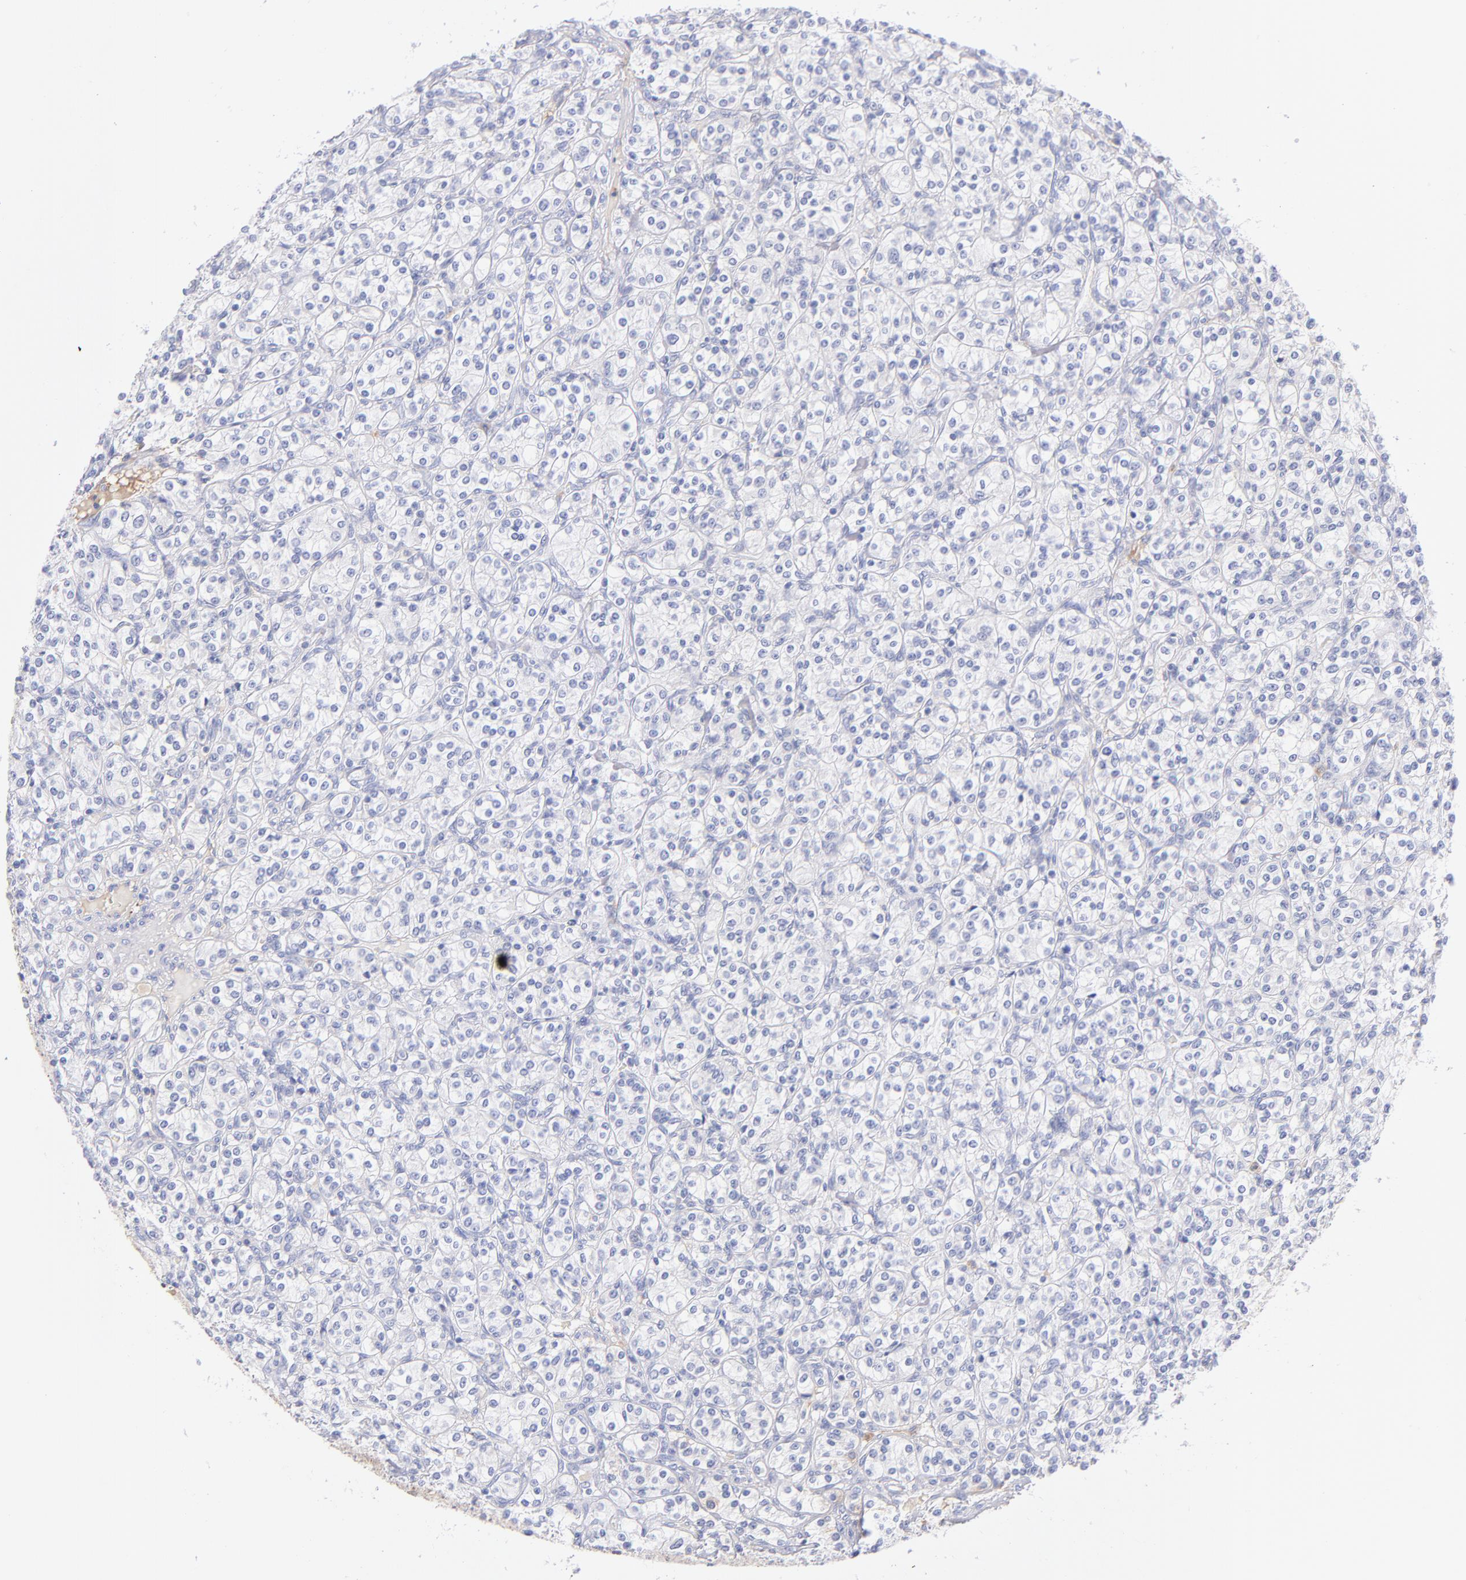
{"staining": {"intensity": "negative", "quantity": "none", "location": "none"}, "tissue": "renal cancer", "cell_type": "Tumor cells", "image_type": "cancer", "snomed": [{"axis": "morphology", "description": "Adenocarcinoma, NOS"}, {"axis": "topography", "description": "Kidney"}], "caption": "Human adenocarcinoma (renal) stained for a protein using immunohistochemistry displays no expression in tumor cells.", "gene": "HP", "patient": {"sex": "male", "age": 77}}